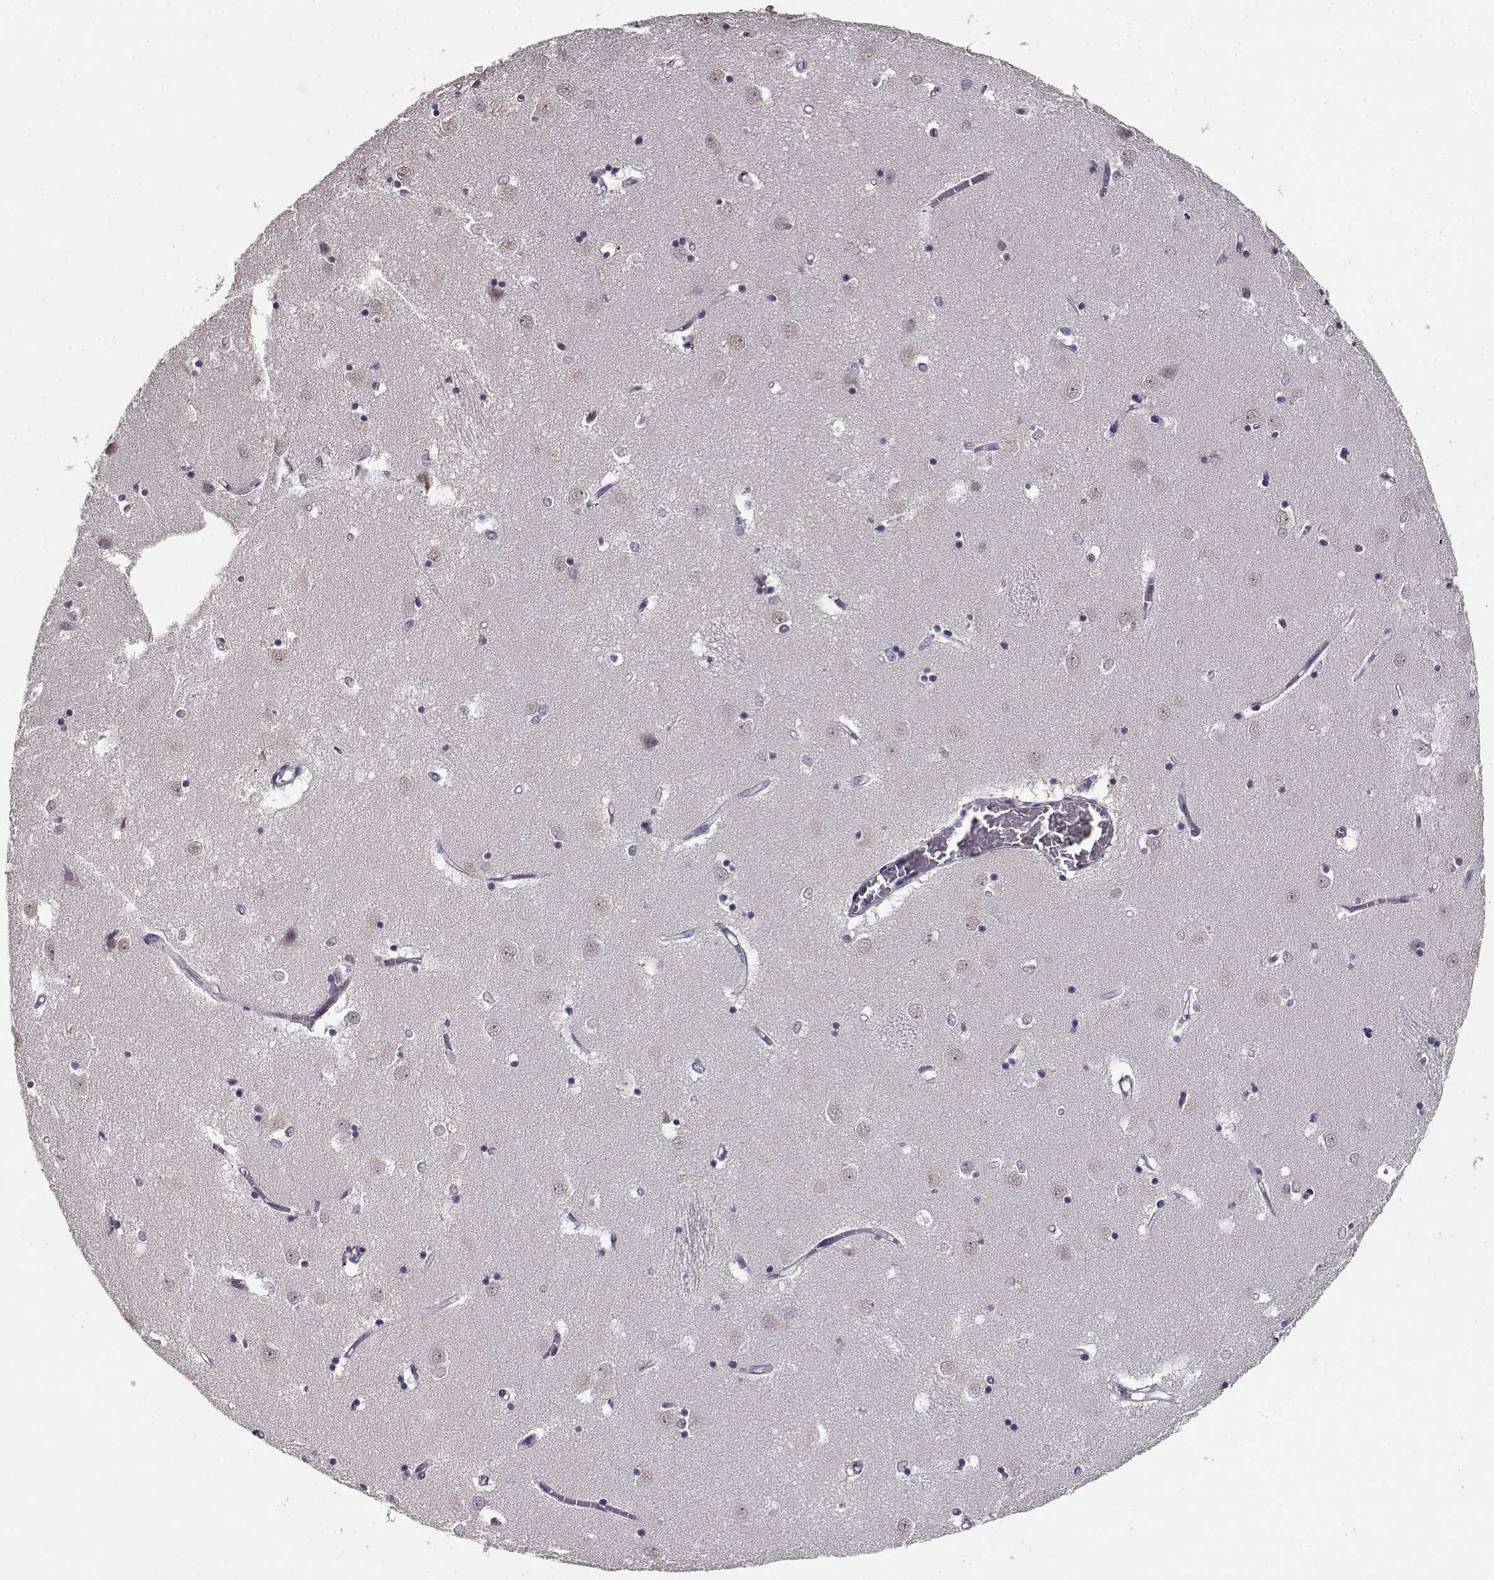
{"staining": {"intensity": "negative", "quantity": "none", "location": "none"}, "tissue": "caudate", "cell_type": "Glial cells", "image_type": "normal", "snomed": [{"axis": "morphology", "description": "Normal tissue, NOS"}, {"axis": "topography", "description": "Lateral ventricle wall"}], "caption": "Immunohistochemical staining of benign caudate displays no significant positivity in glial cells.", "gene": "RP1L1", "patient": {"sex": "male", "age": 54}}